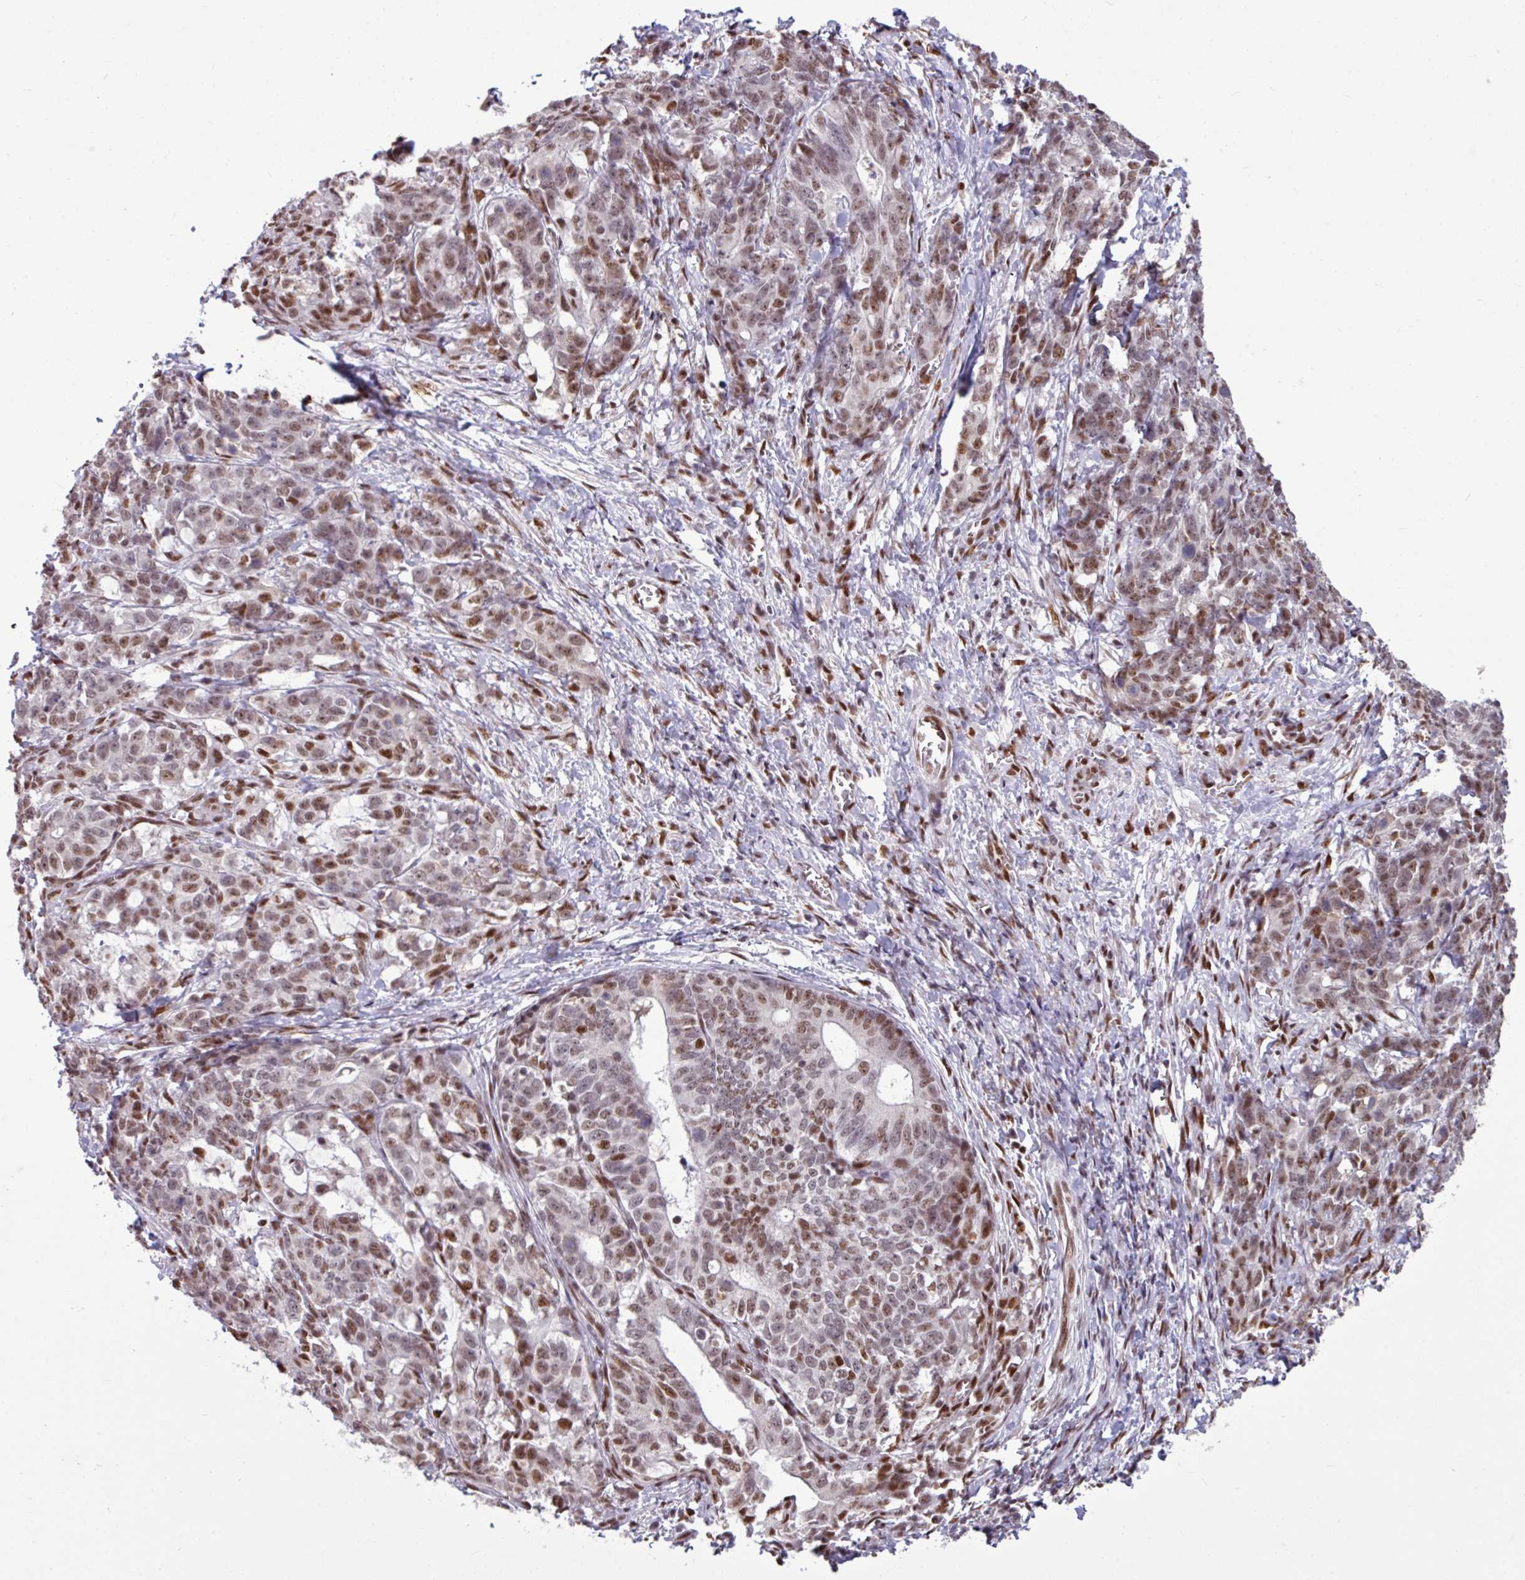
{"staining": {"intensity": "moderate", "quantity": ">75%", "location": "nuclear"}, "tissue": "stomach cancer", "cell_type": "Tumor cells", "image_type": "cancer", "snomed": [{"axis": "morphology", "description": "Normal tissue, NOS"}, {"axis": "morphology", "description": "Adenocarcinoma, NOS"}, {"axis": "topography", "description": "Stomach"}], "caption": "Approximately >75% of tumor cells in stomach cancer reveal moderate nuclear protein expression as visualized by brown immunohistochemical staining.", "gene": "TDG", "patient": {"sex": "female", "age": 64}}